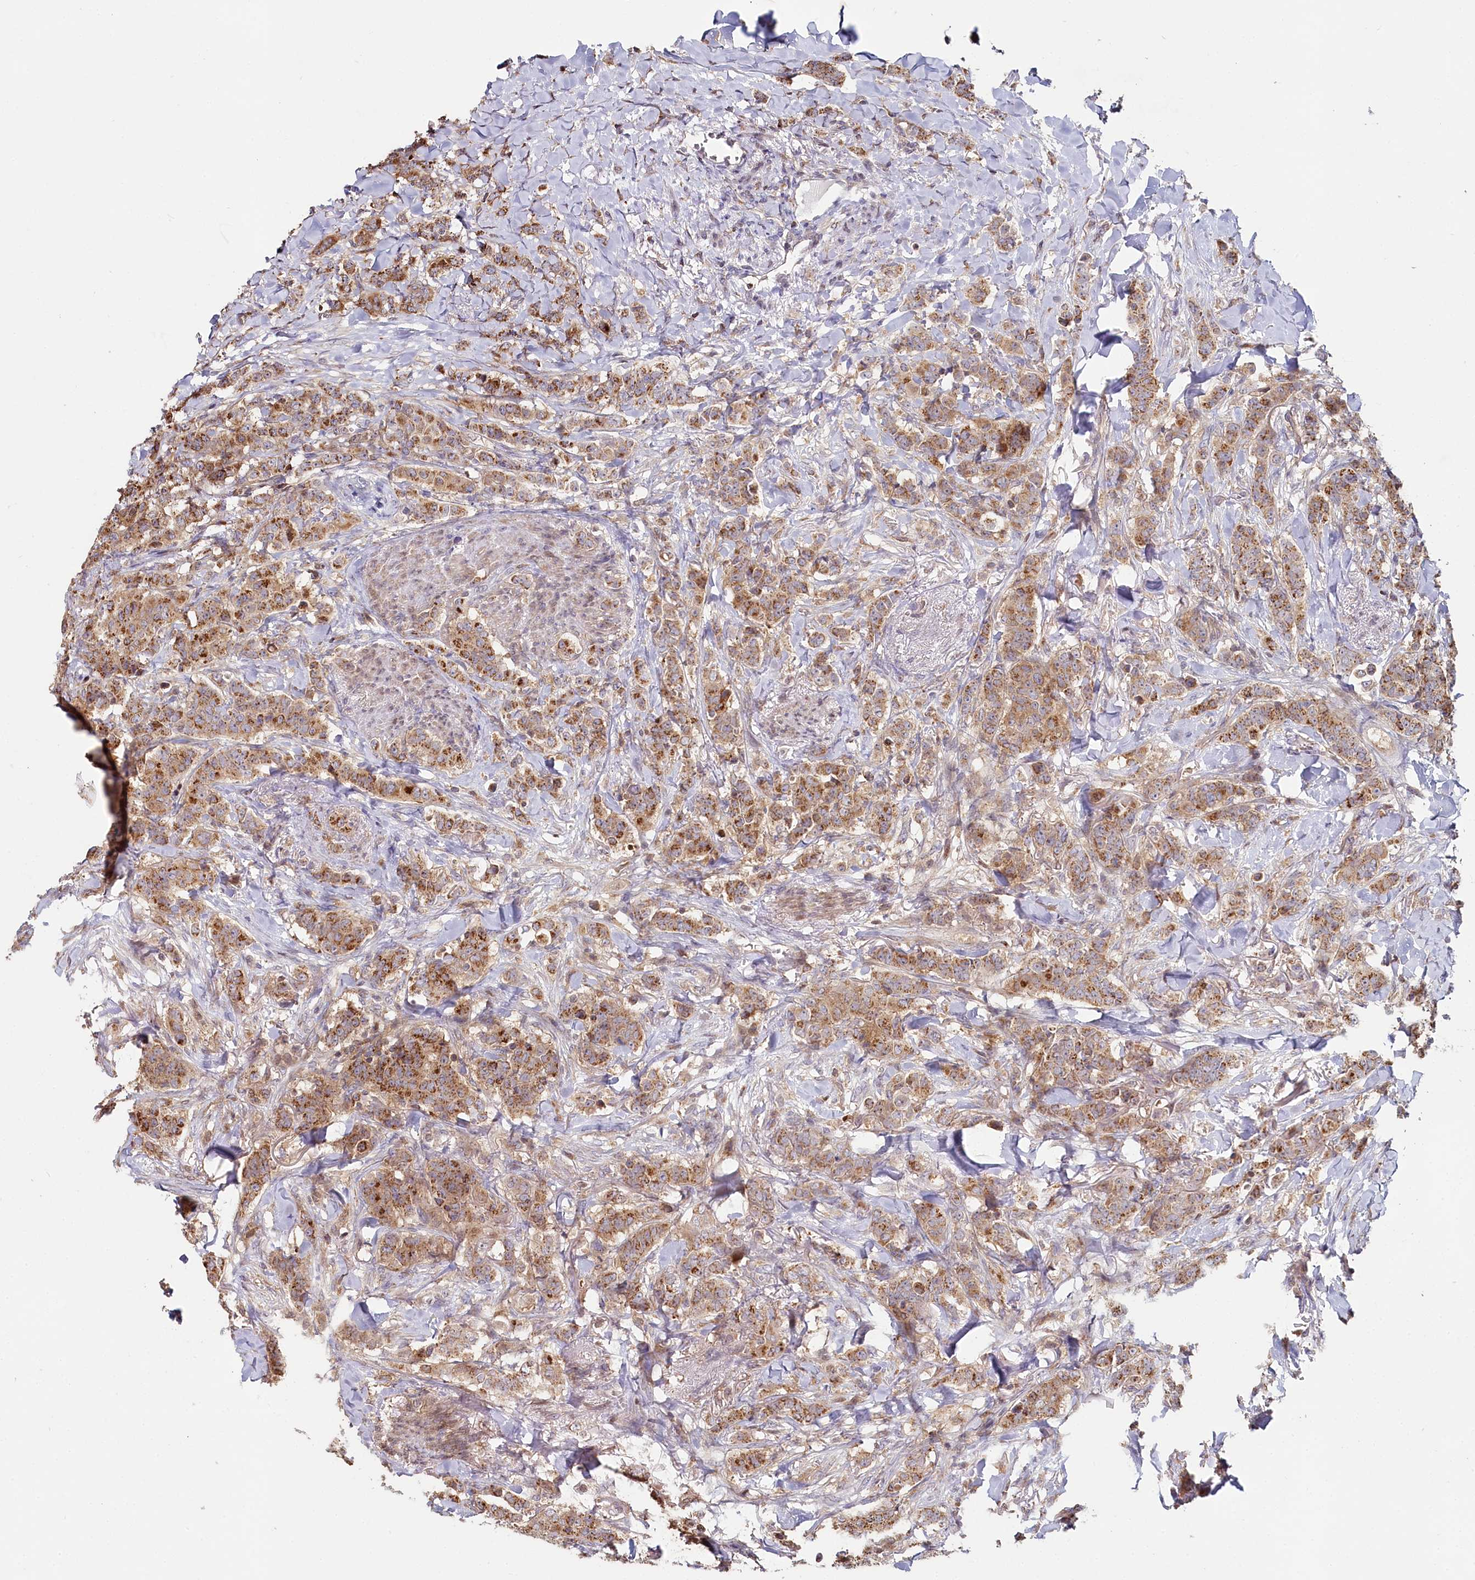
{"staining": {"intensity": "moderate", "quantity": ">75%", "location": "cytoplasmic/membranous"}, "tissue": "breast cancer", "cell_type": "Tumor cells", "image_type": "cancer", "snomed": [{"axis": "morphology", "description": "Duct carcinoma"}, {"axis": "topography", "description": "Breast"}], "caption": "Immunohistochemistry (IHC) of invasive ductal carcinoma (breast) displays medium levels of moderate cytoplasmic/membranous staining in about >75% of tumor cells.", "gene": "HAL", "patient": {"sex": "female", "age": 40}}